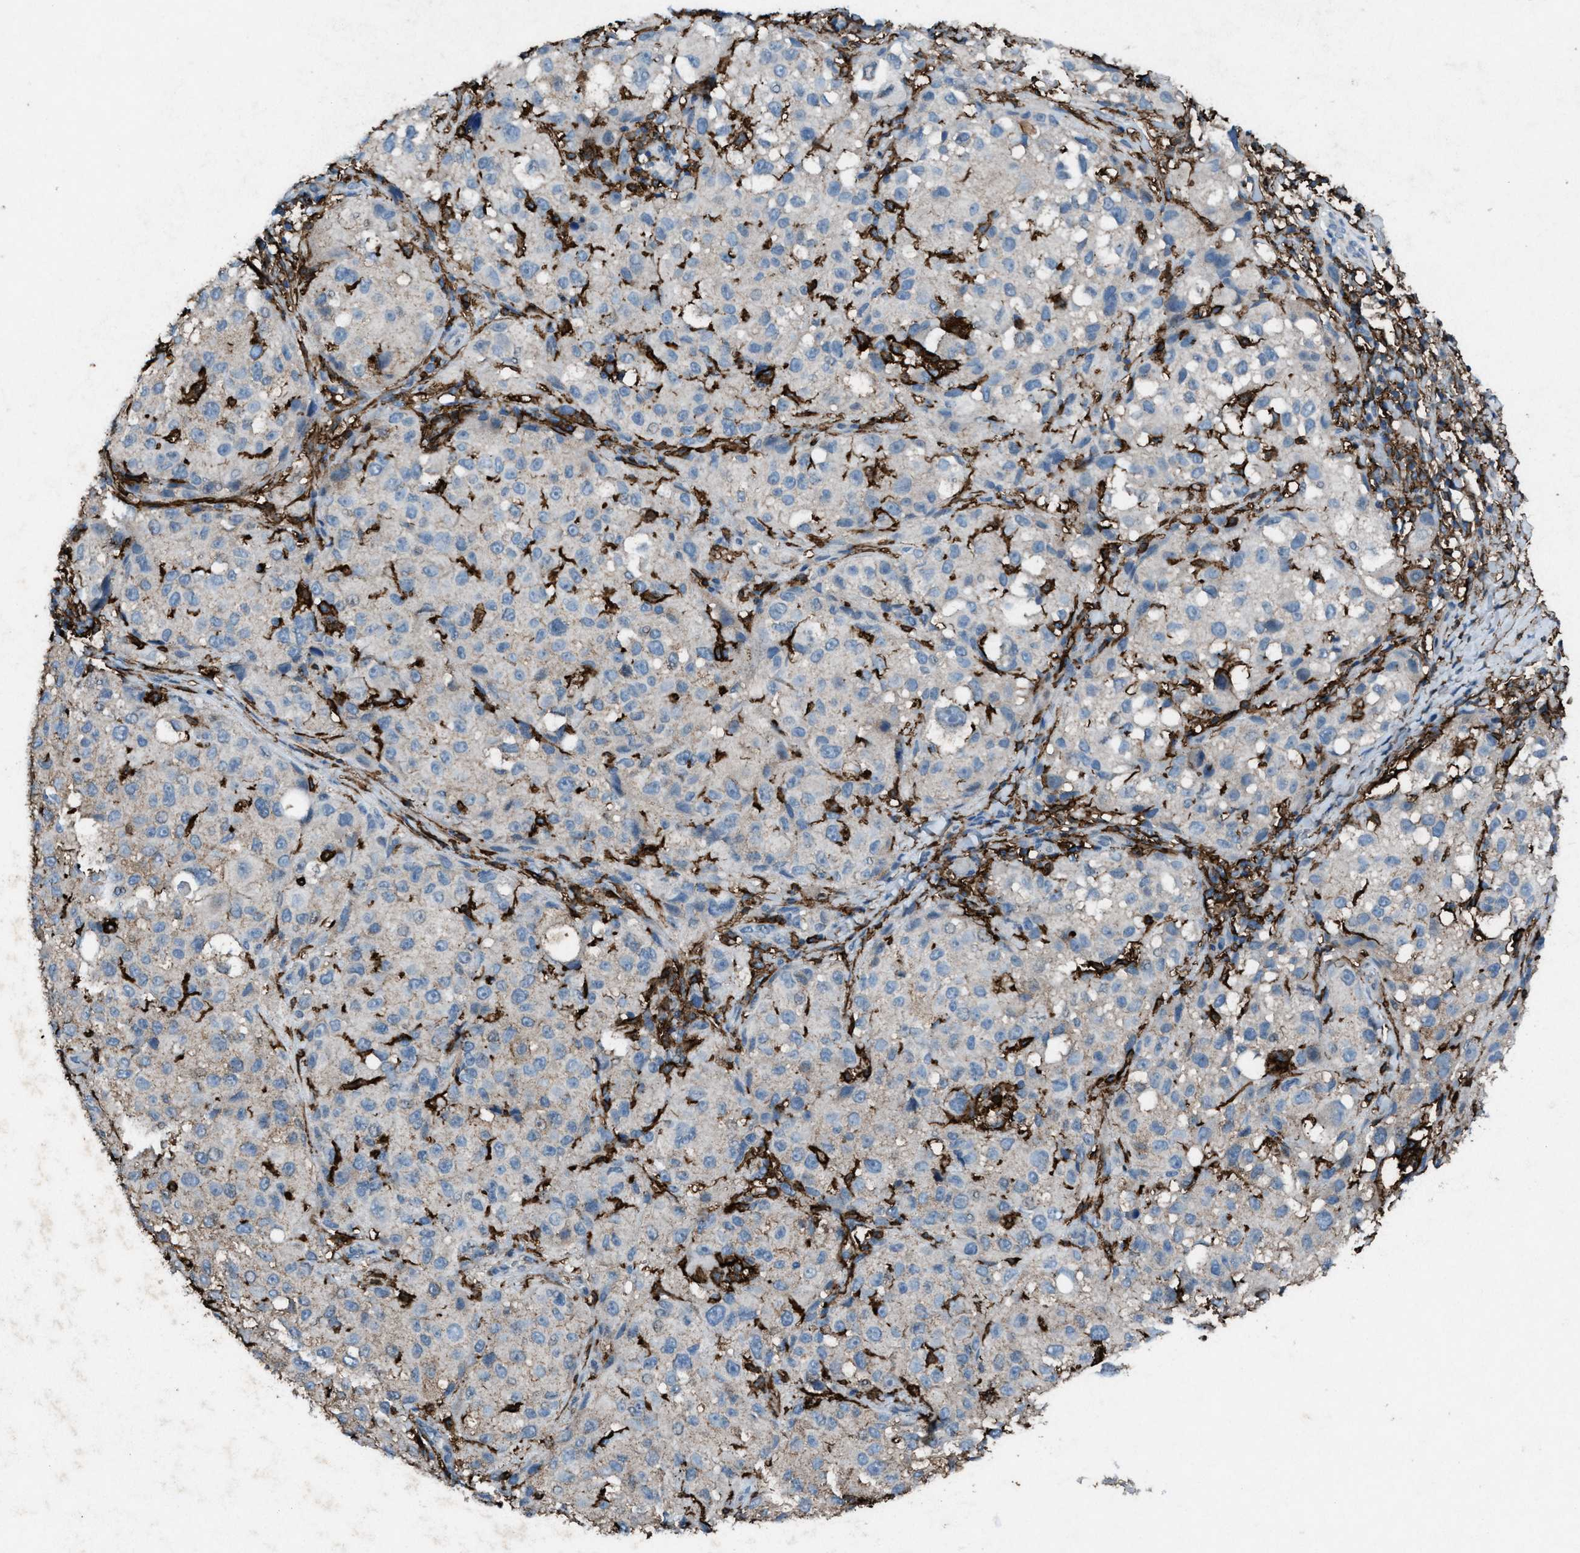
{"staining": {"intensity": "negative", "quantity": "none", "location": "none"}, "tissue": "melanoma", "cell_type": "Tumor cells", "image_type": "cancer", "snomed": [{"axis": "morphology", "description": "Necrosis, NOS"}, {"axis": "morphology", "description": "Malignant melanoma, NOS"}, {"axis": "topography", "description": "Skin"}], "caption": "Immunohistochemical staining of human melanoma exhibits no significant expression in tumor cells.", "gene": "FCER1G", "patient": {"sex": "female", "age": 87}}